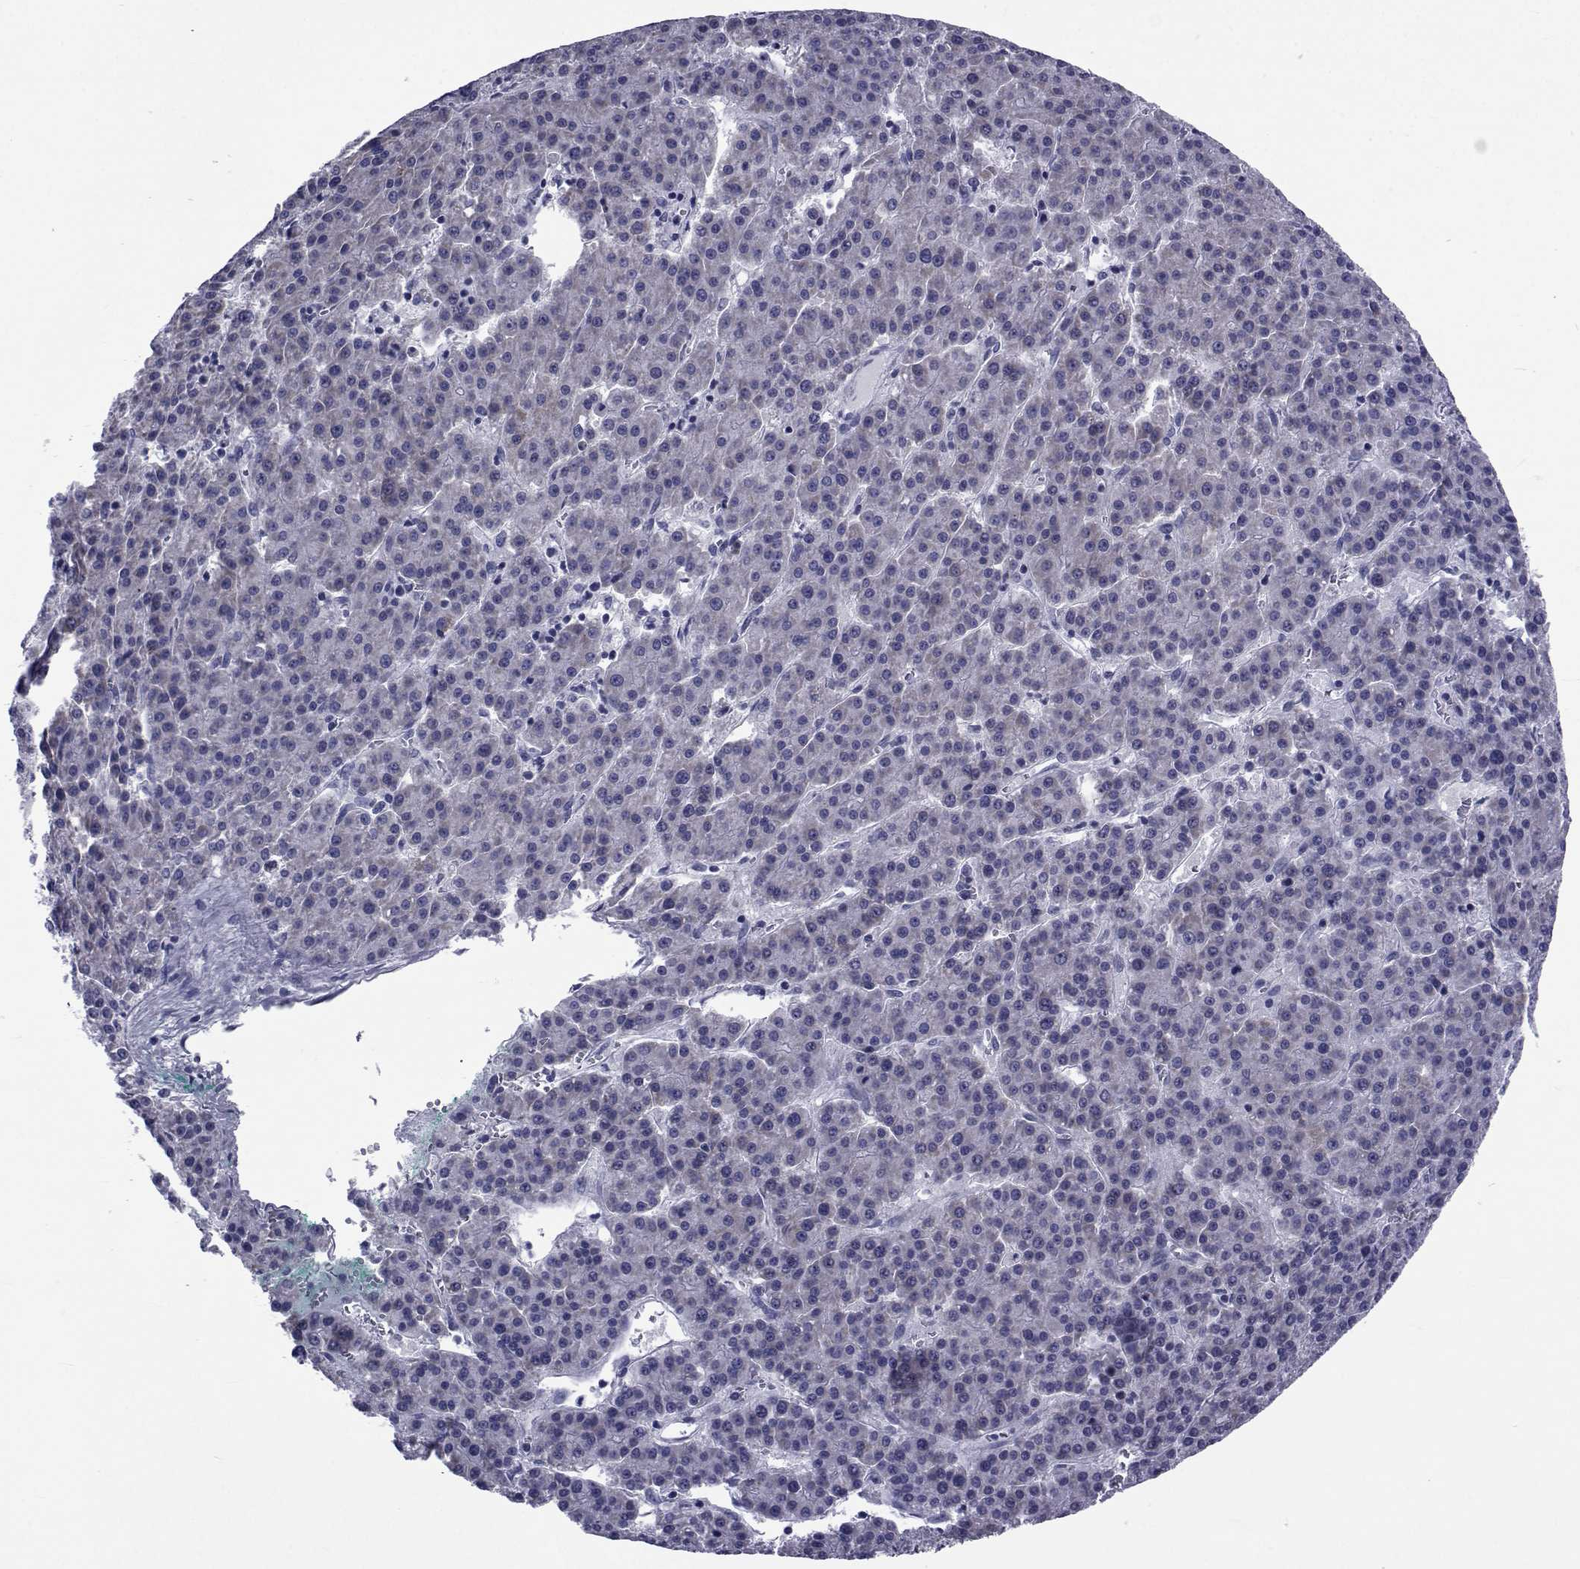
{"staining": {"intensity": "negative", "quantity": "none", "location": "none"}, "tissue": "liver cancer", "cell_type": "Tumor cells", "image_type": "cancer", "snomed": [{"axis": "morphology", "description": "Carcinoma, Hepatocellular, NOS"}, {"axis": "topography", "description": "Liver"}], "caption": "Liver cancer was stained to show a protein in brown. There is no significant expression in tumor cells. (DAB immunohistochemistry visualized using brightfield microscopy, high magnification).", "gene": "GKAP1", "patient": {"sex": "female", "age": 58}}